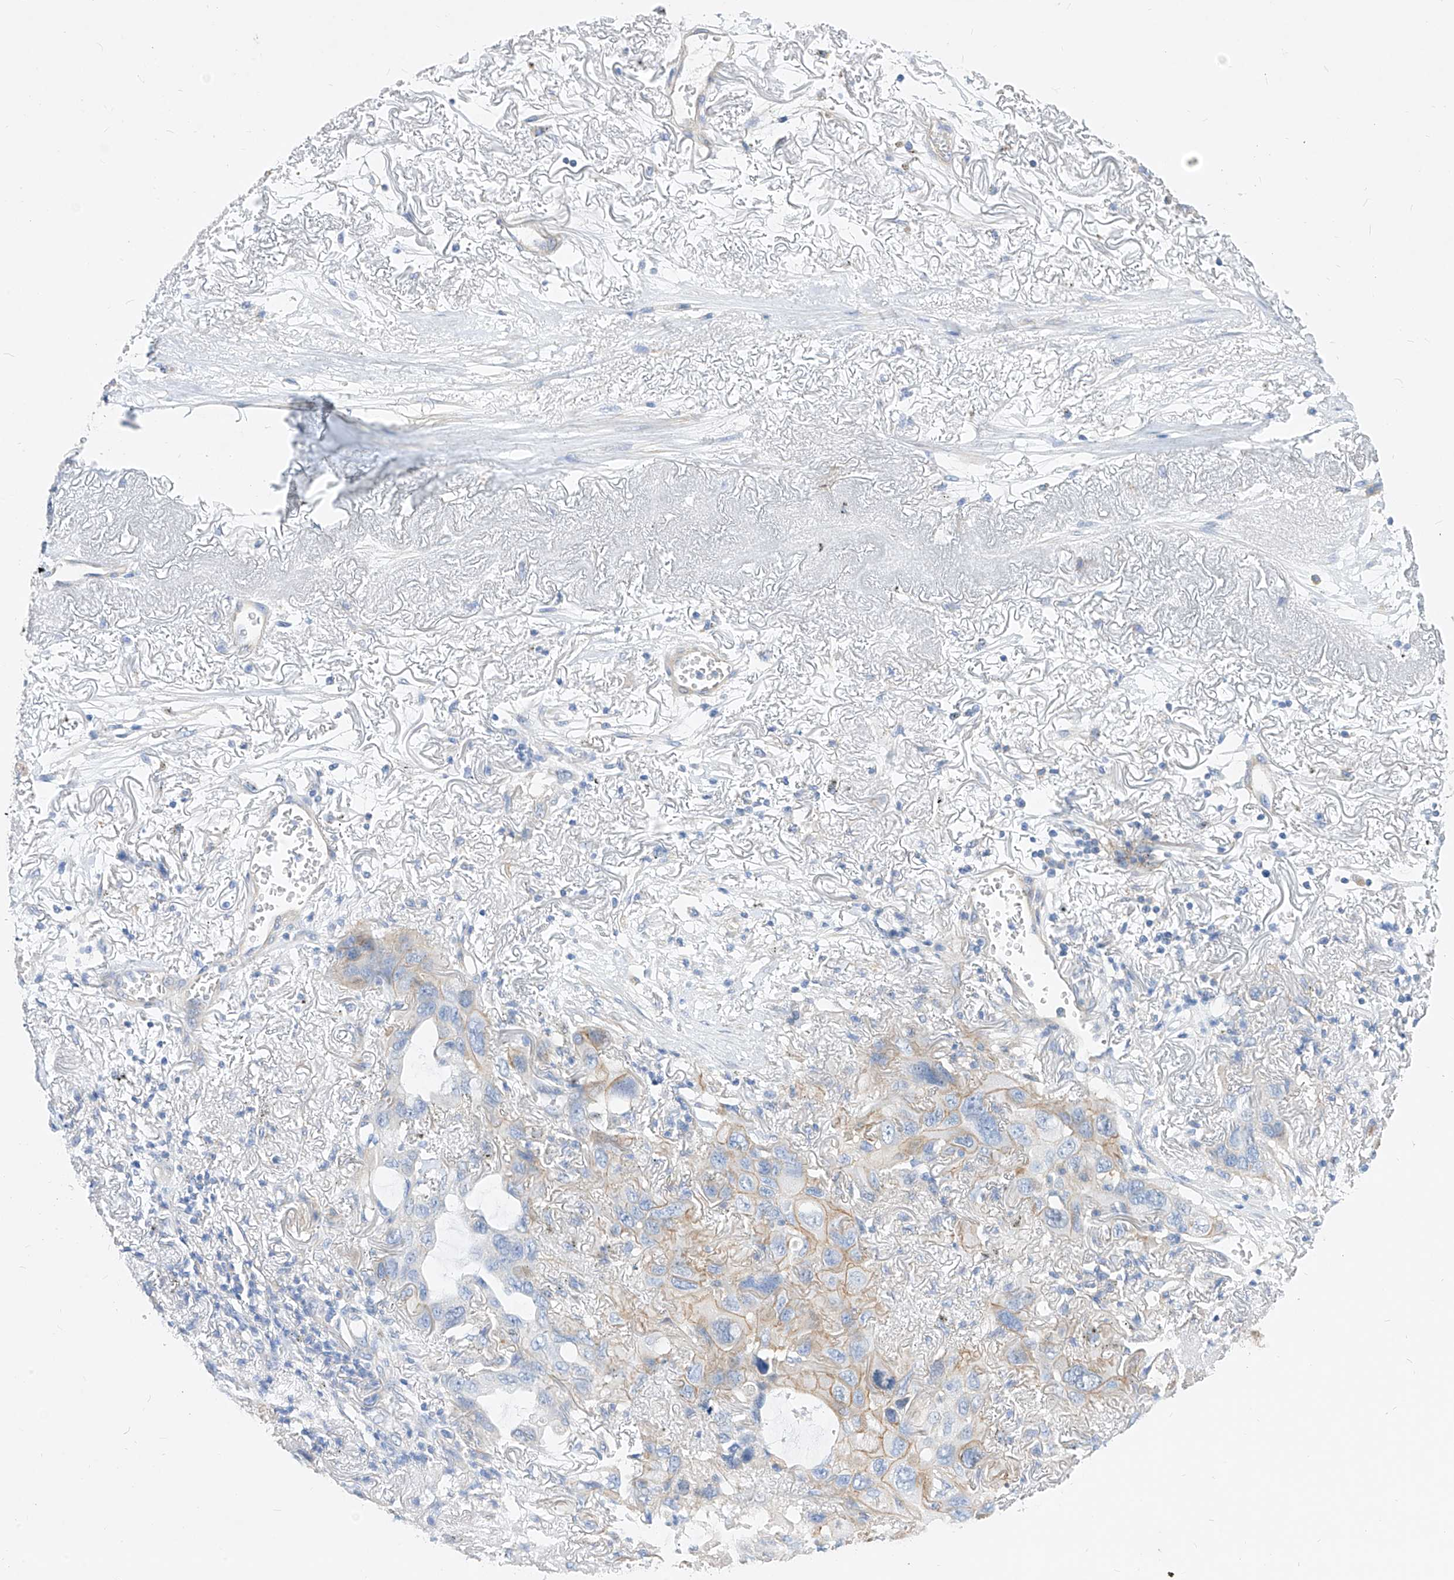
{"staining": {"intensity": "weak", "quantity": "25%-75%", "location": "cytoplasmic/membranous"}, "tissue": "lung cancer", "cell_type": "Tumor cells", "image_type": "cancer", "snomed": [{"axis": "morphology", "description": "Squamous cell carcinoma, NOS"}, {"axis": "topography", "description": "Lung"}], "caption": "There is low levels of weak cytoplasmic/membranous expression in tumor cells of lung squamous cell carcinoma, as demonstrated by immunohistochemical staining (brown color).", "gene": "SCGB2A1", "patient": {"sex": "female", "age": 73}}